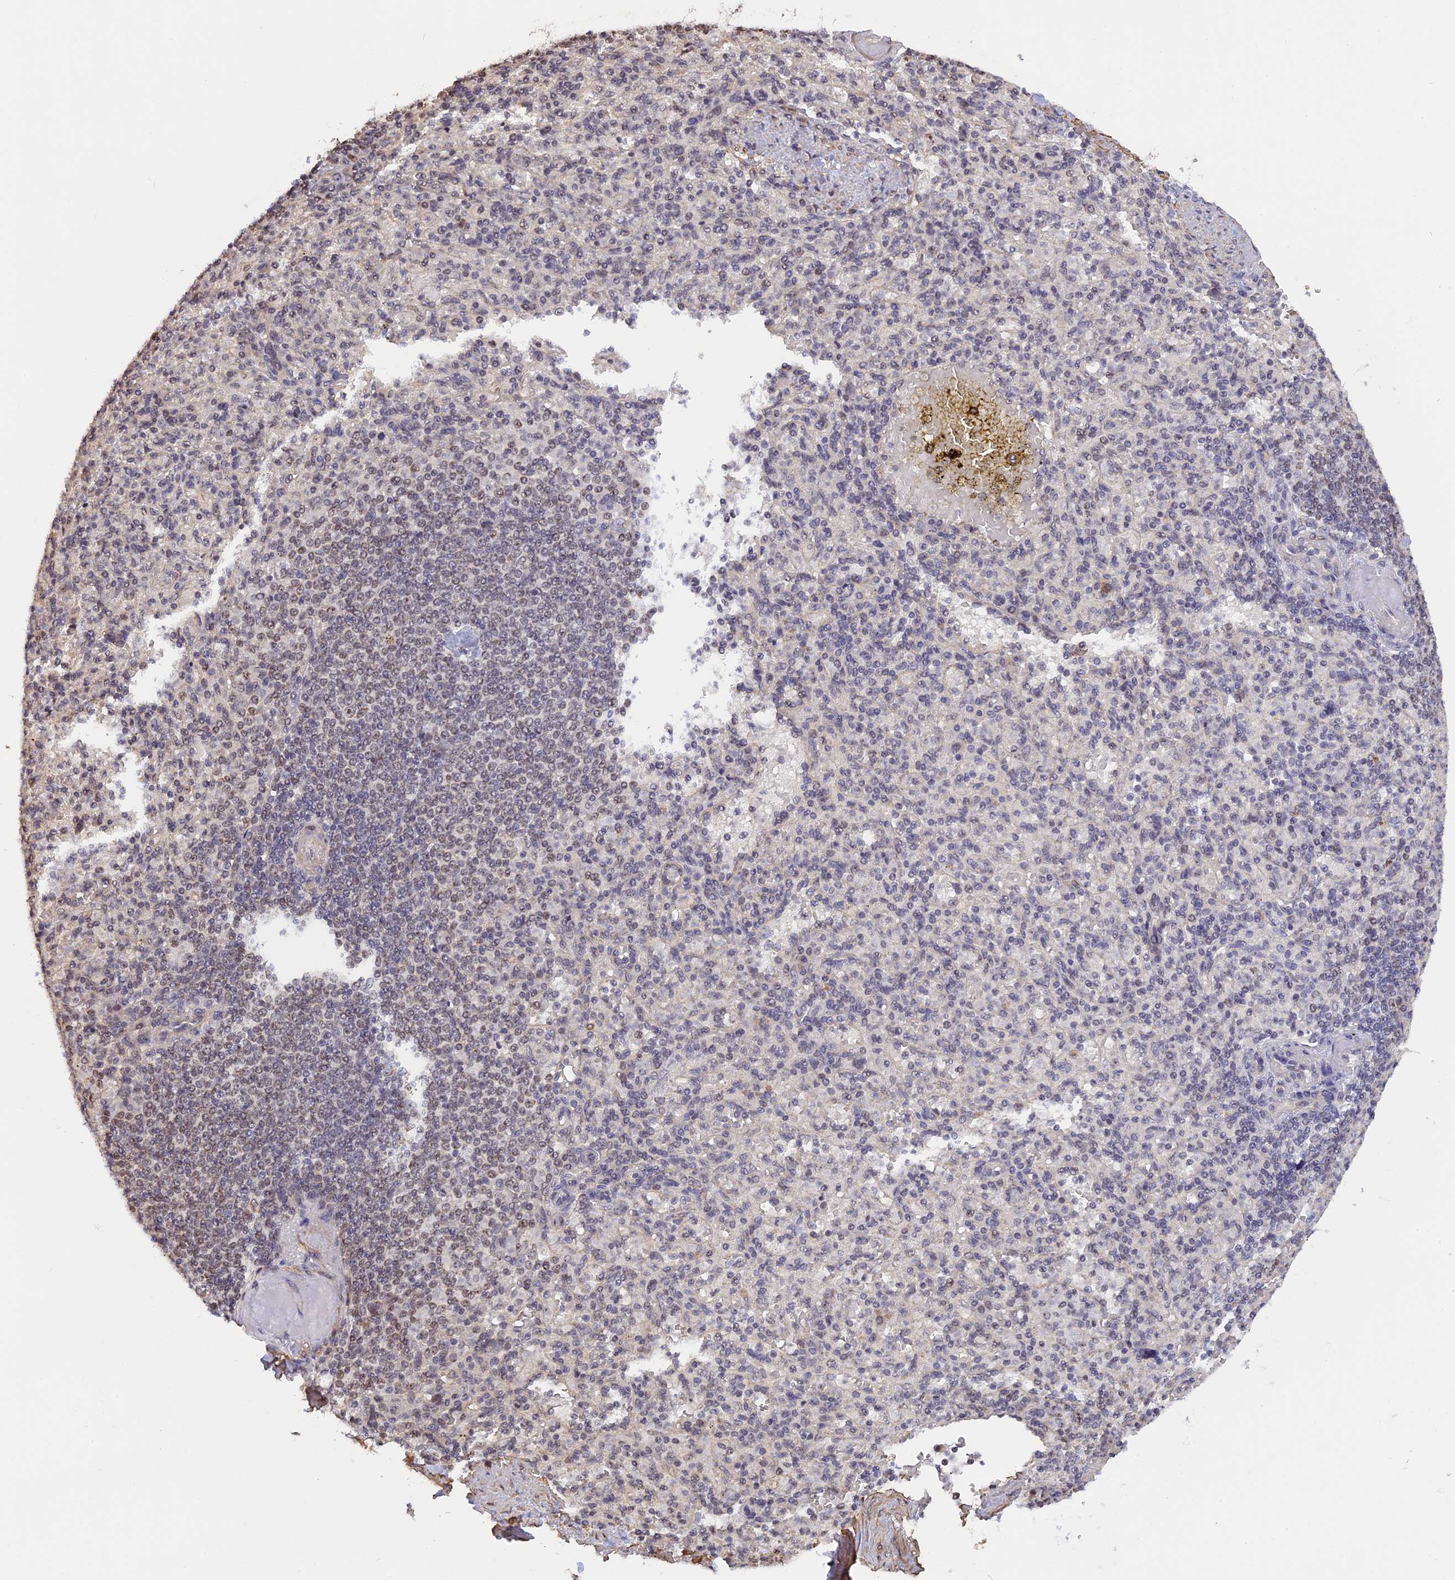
{"staining": {"intensity": "negative", "quantity": "none", "location": "none"}, "tissue": "spleen", "cell_type": "Cells in red pulp", "image_type": "normal", "snomed": [{"axis": "morphology", "description": "Normal tissue, NOS"}, {"axis": "topography", "description": "Spleen"}], "caption": "An immunohistochemistry micrograph of normal spleen is shown. There is no staining in cells in red pulp of spleen.", "gene": "MGA", "patient": {"sex": "female", "age": 74}}